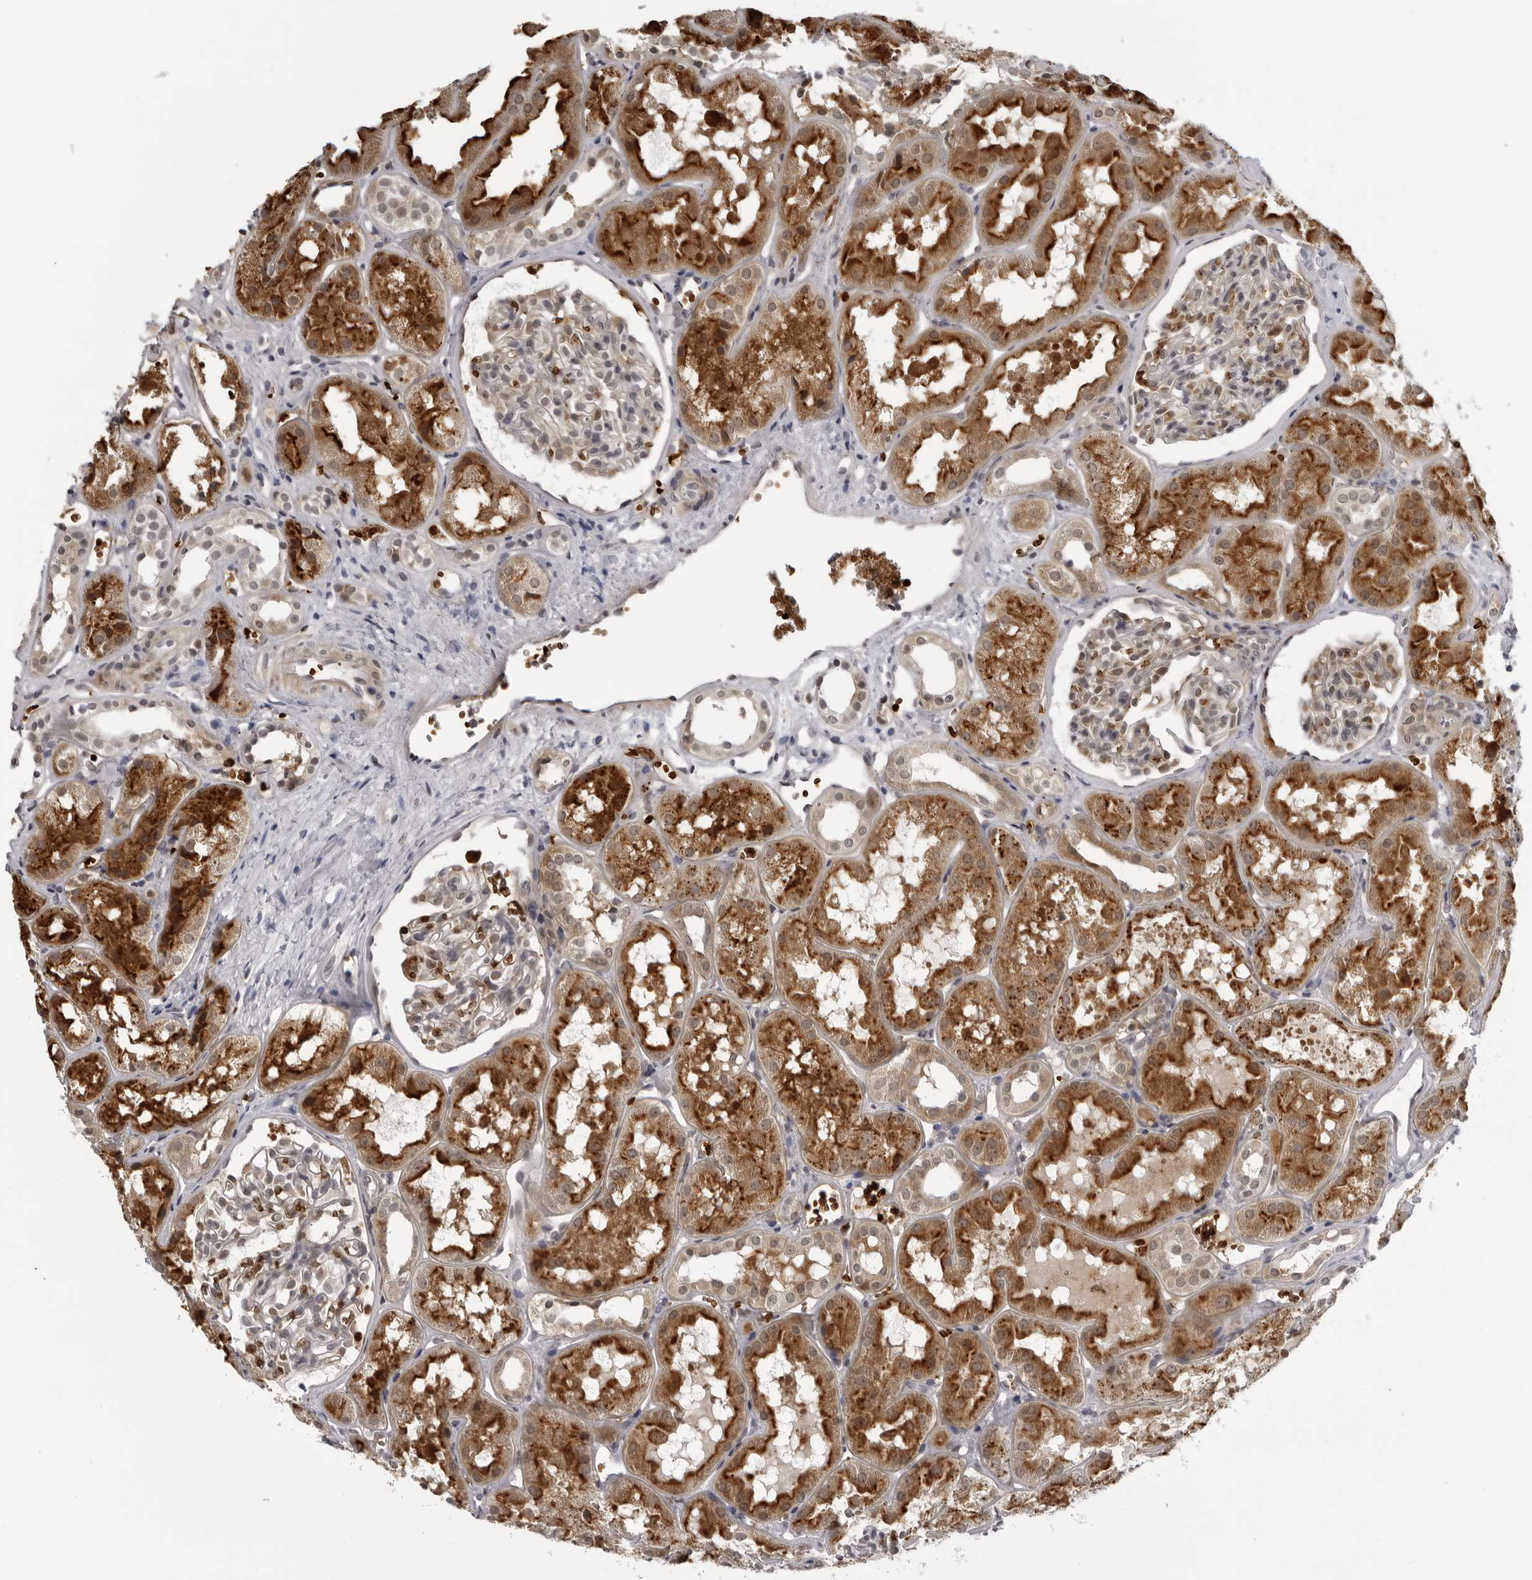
{"staining": {"intensity": "moderate", "quantity": "<25%", "location": "cytoplasmic/membranous"}, "tissue": "kidney", "cell_type": "Cells in glomeruli", "image_type": "normal", "snomed": [{"axis": "morphology", "description": "Normal tissue, NOS"}, {"axis": "topography", "description": "Kidney"}], "caption": "Protein expression by immunohistochemistry reveals moderate cytoplasmic/membranous staining in about <25% of cells in glomeruli in benign kidney.", "gene": "THOP1", "patient": {"sex": "male", "age": 16}}